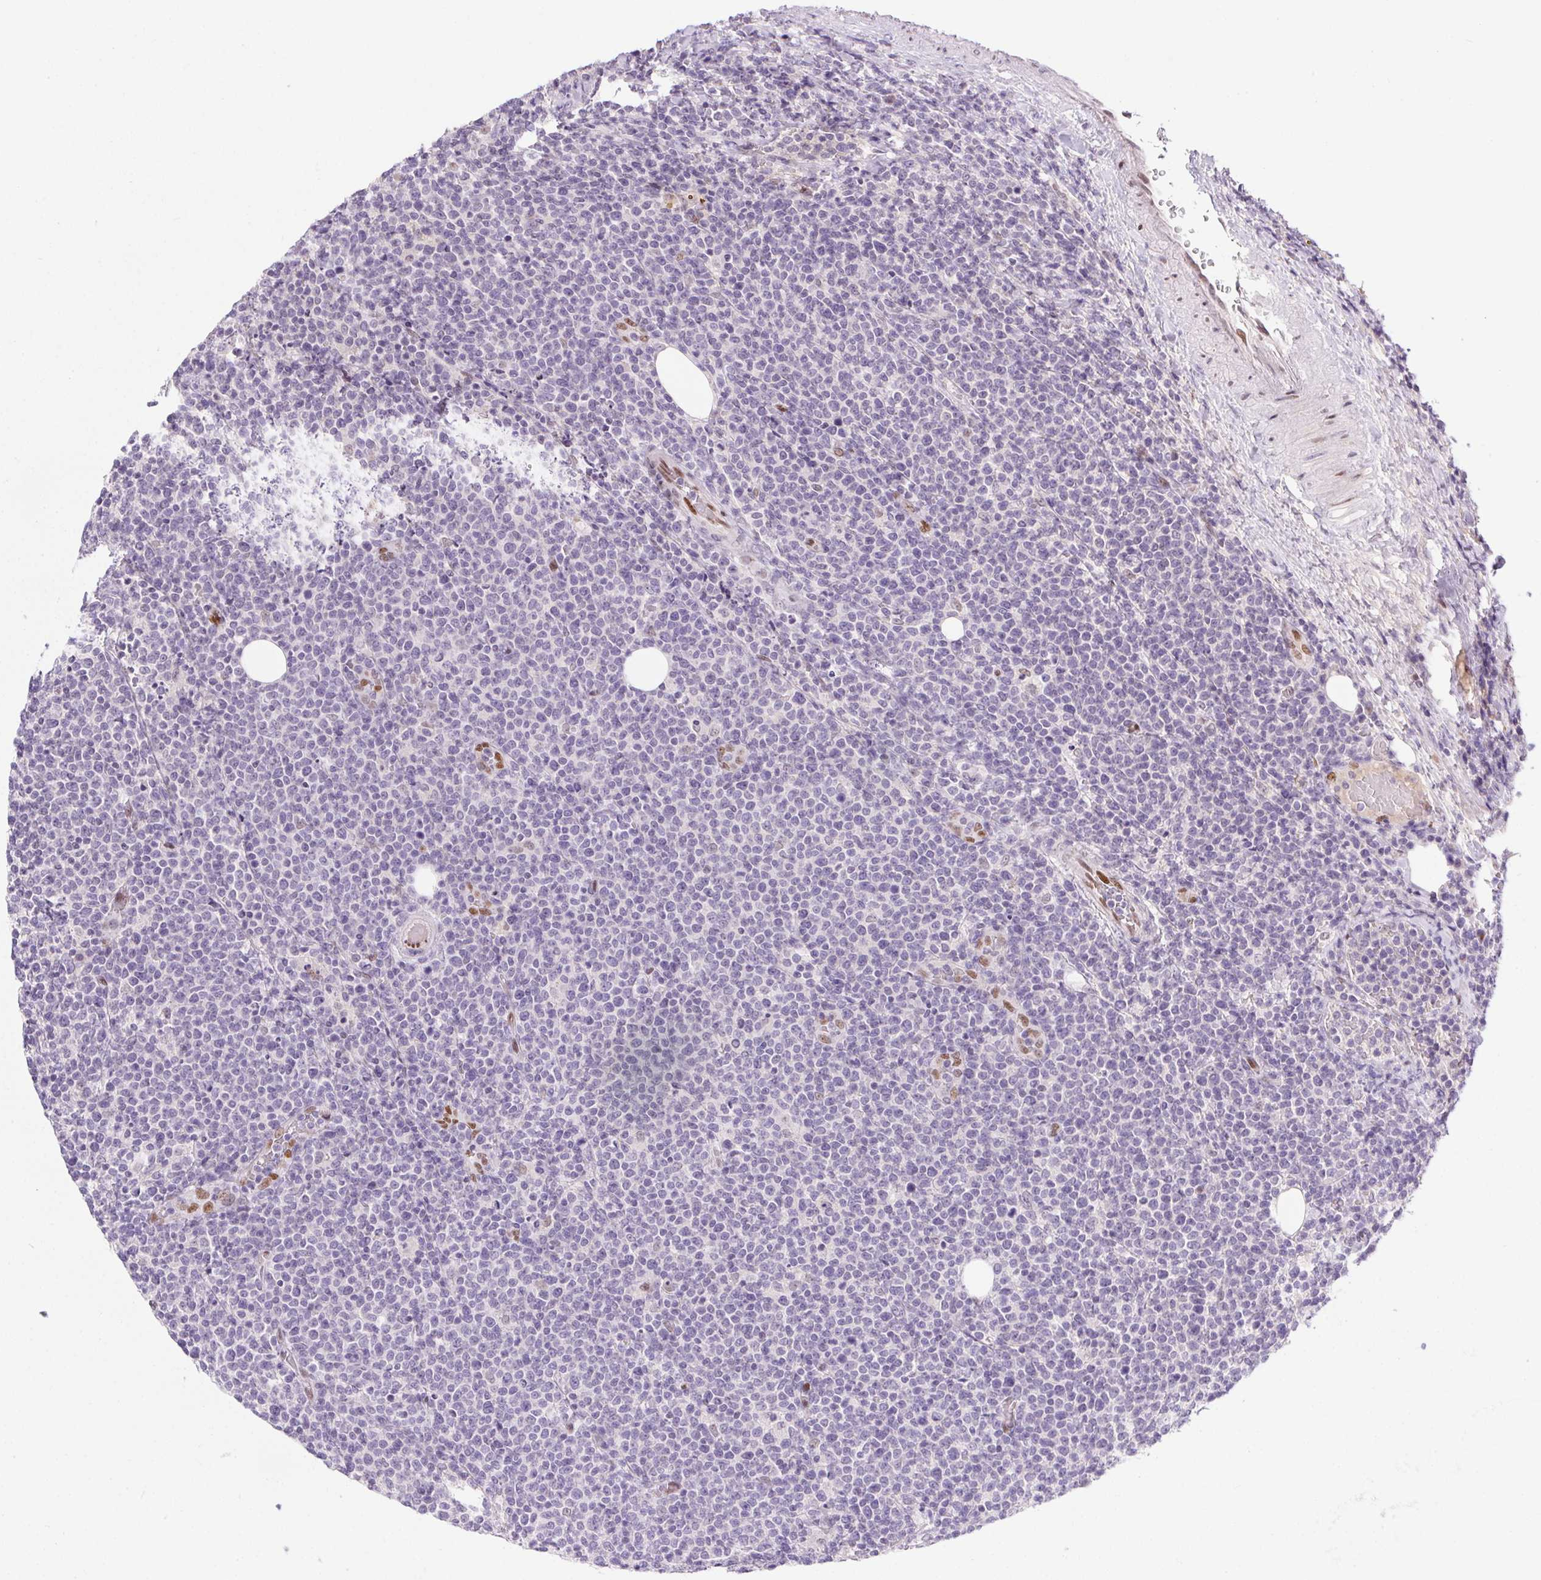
{"staining": {"intensity": "negative", "quantity": "none", "location": "none"}, "tissue": "lymphoma", "cell_type": "Tumor cells", "image_type": "cancer", "snomed": [{"axis": "morphology", "description": "Malignant lymphoma, non-Hodgkin's type, High grade"}, {"axis": "topography", "description": "Lymph node"}], "caption": "An immunohistochemistry photomicrograph of lymphoma is shown. There is no staining in tumor cells of lymphoma. (DAB (3,3'-diaminobenzidine) IHC visualized using brightfield microscopy, high magnification).", "gene": "SP9", "patient": {"sex": "male", "age": 61}}